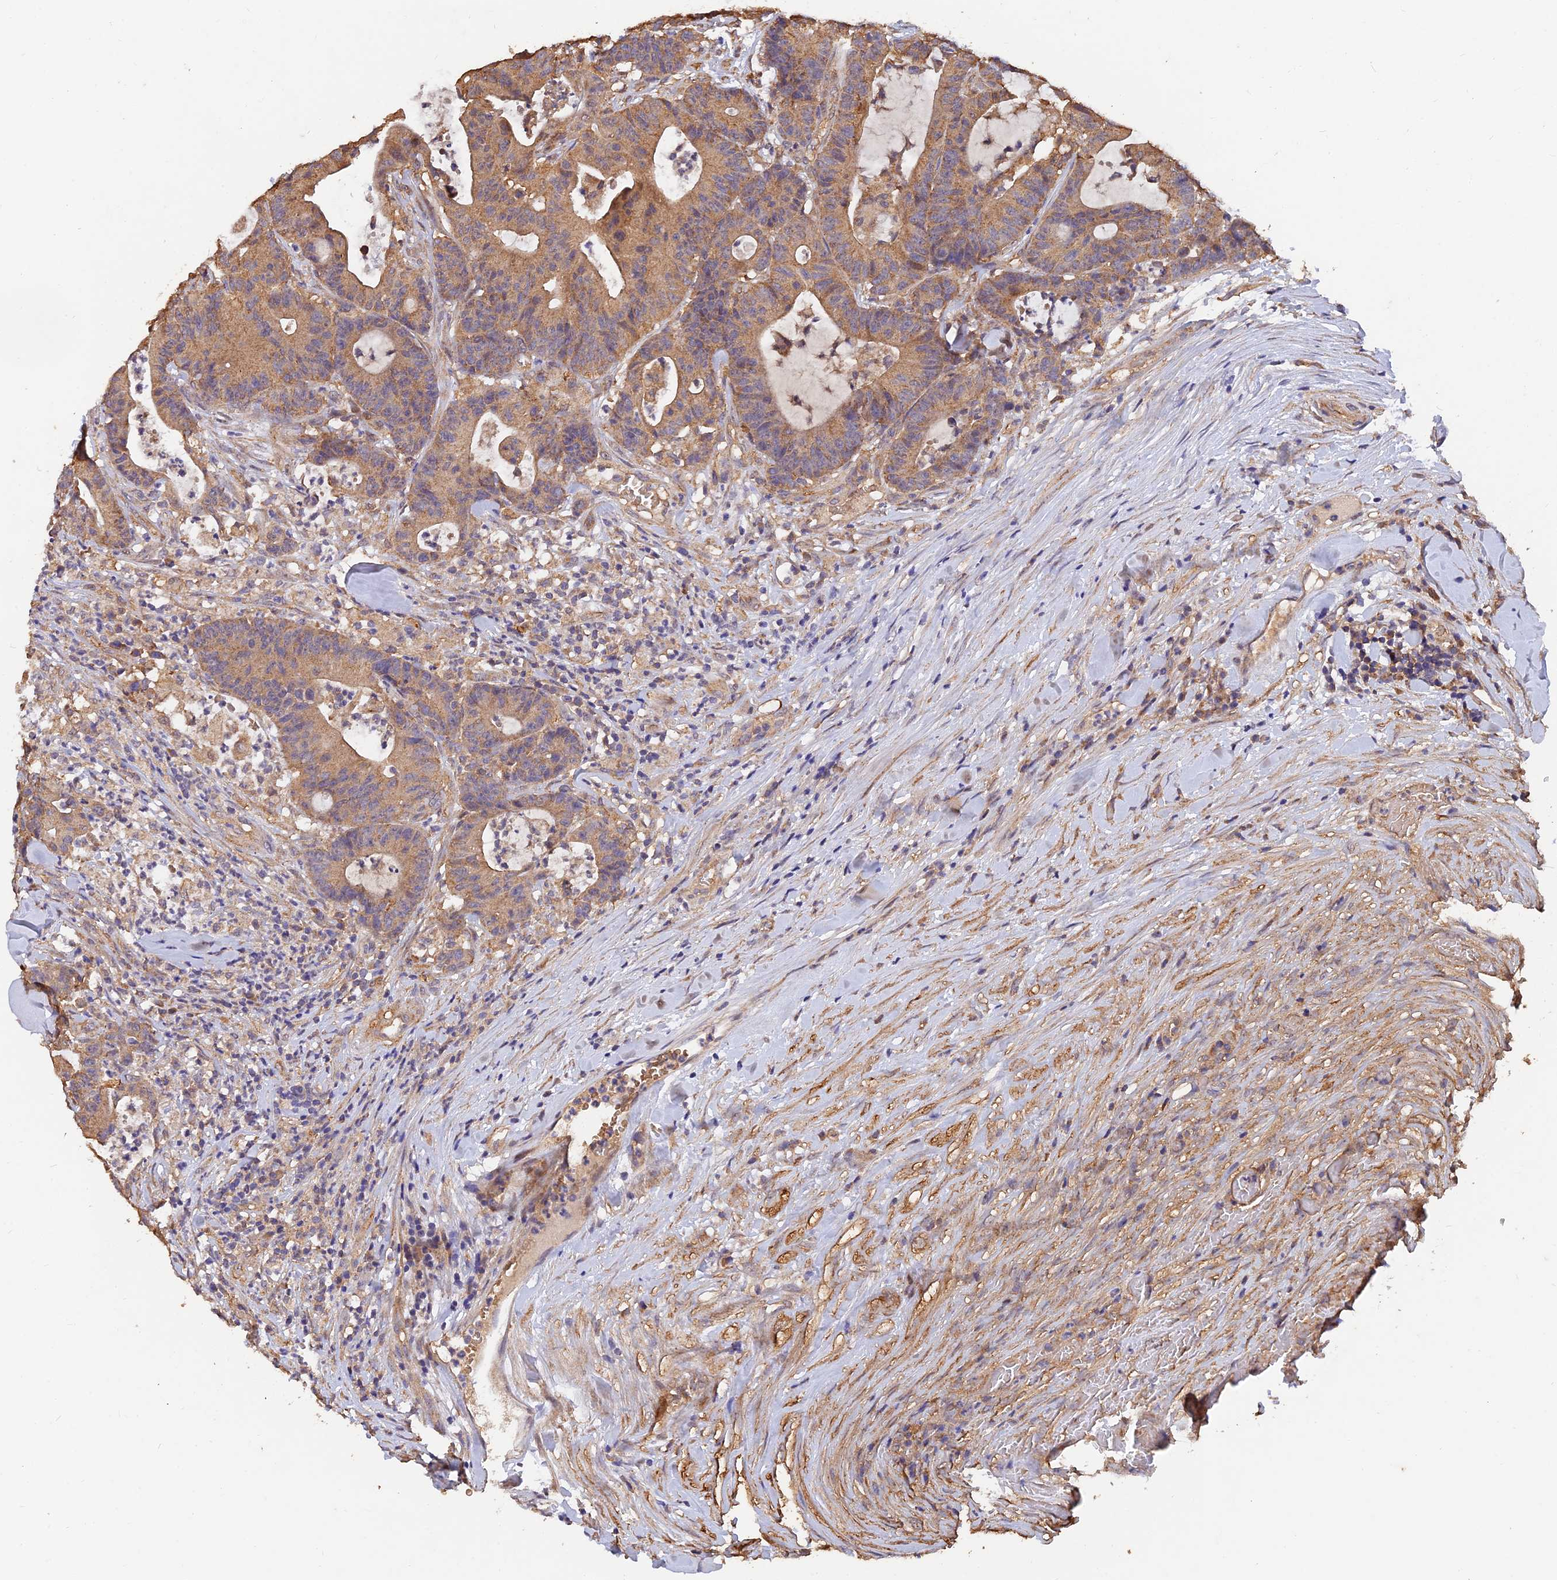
{"staining": {"intensity": "moderate", "quantity": ">75%", "location": "cytoplasmic/membranous"}, "tissue": "colorectal cancer", "cell_type": "Tumor cells", "image_type": "cancer", "snomed": [{"axis": "morphology", "description": "Adenocarcinoma, NOS"}, {"axis": "topography", "description": "Colon"}], "caption": "Colorectal adenocarcinoma tissue exhibits moderate cytoplasmic/membranous staining in approximately >75% of tumor cells, visualized by immunohistochemistry.", "gene": "SLC38A11", "patient": {"sex": "female", "age": 84}}